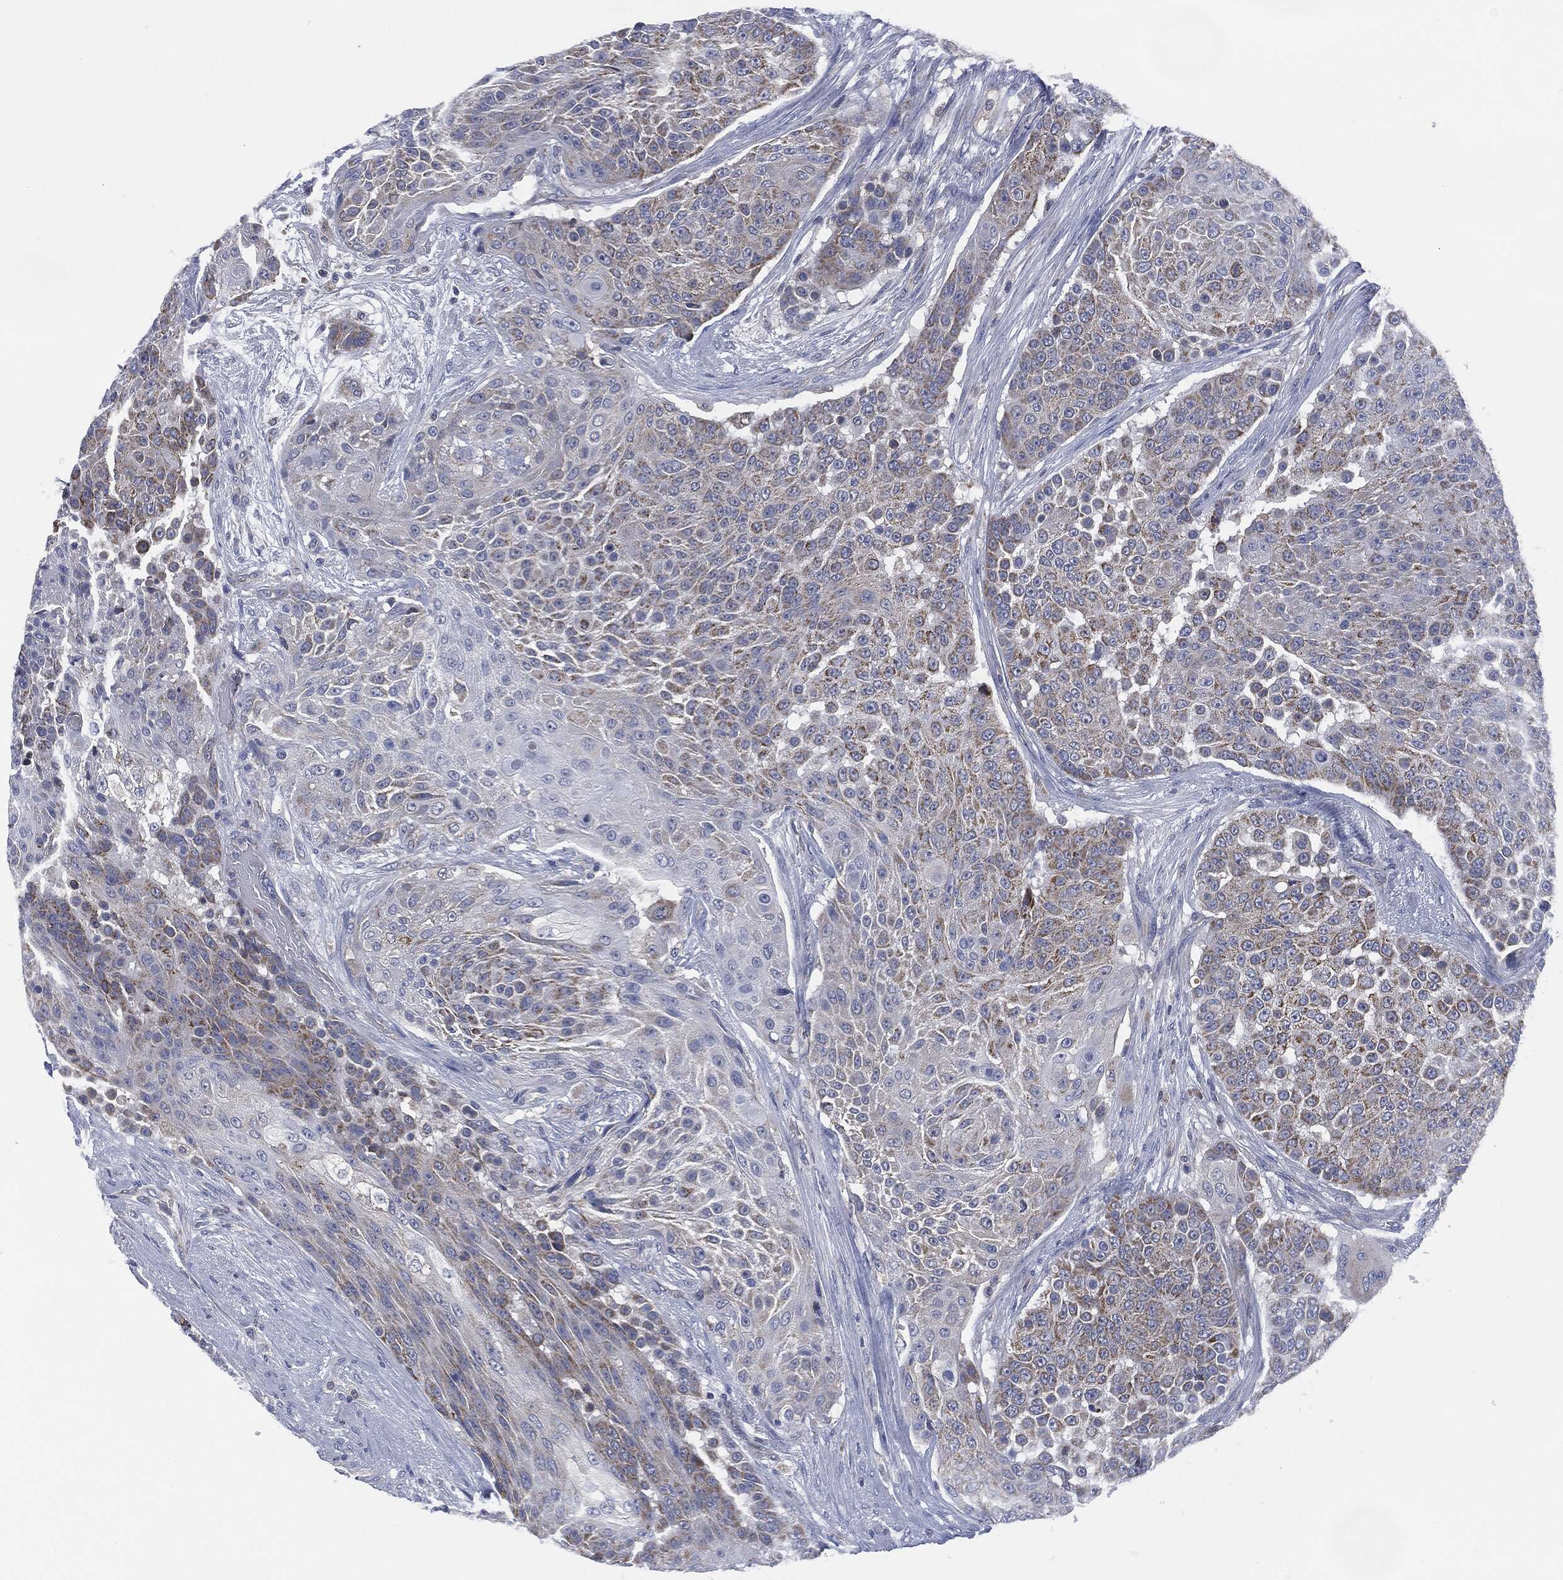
{"staining": {"intensity": "moderate", "quantity": "<25%", "location": "cytoplasmic/membranous"}, "tissue": "urothelial cancer", "cell_type": "Tumor cells", "image_type": "cancer", "snomed": [{"axis": "morphology", "description": "Urothelial carcinoma, High grade"}, {"axis": "topography", "description": "Urinary bladder"}], "caption": "Human high-grade urothelial carcinoma stained with a brown dye reveals moderate cytoplasmic/membranous positive expression in approximately <25% of tumor cells.", "gene": "SIGLEC9", "patient": {"sex": "female", "age": 63}}